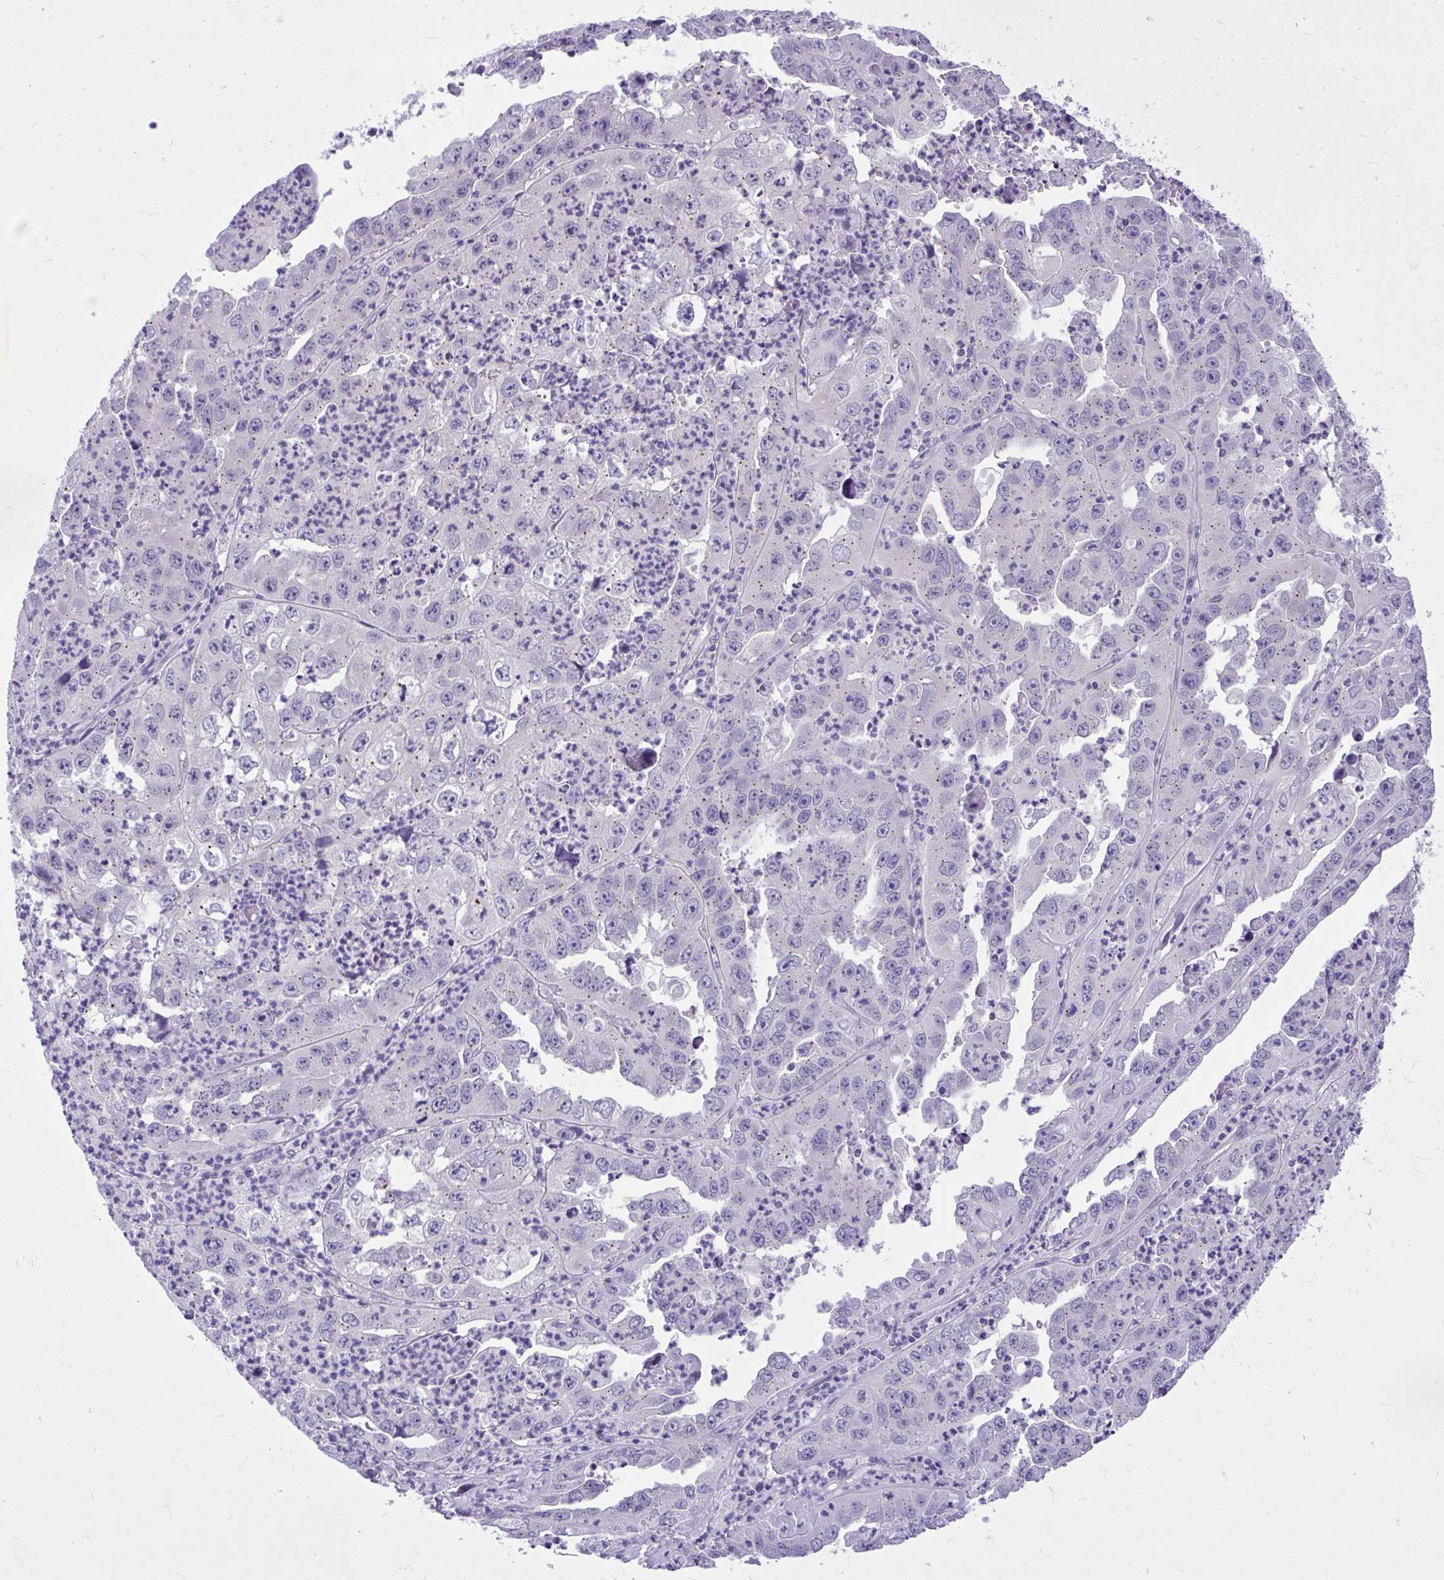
{"staining": {"intensity": "negative", "quantity": "none", "location": "none"}, "tissue": "endometrial cancer", "cell_type": "Tumor cells", "image_type": "cancer", "snomed": [{"axis": "morphology", "description": "Adenocarcinoma, NOS"}, {"axis": "topography", "description": "Uterus"}], "caption": "Histopathology image shows no significant protein staining in tumor cells of endometrial cancer (adenocarcinoma).", "gene": "CEACAM18", "patient": {"sex": "female", "age": 62}}